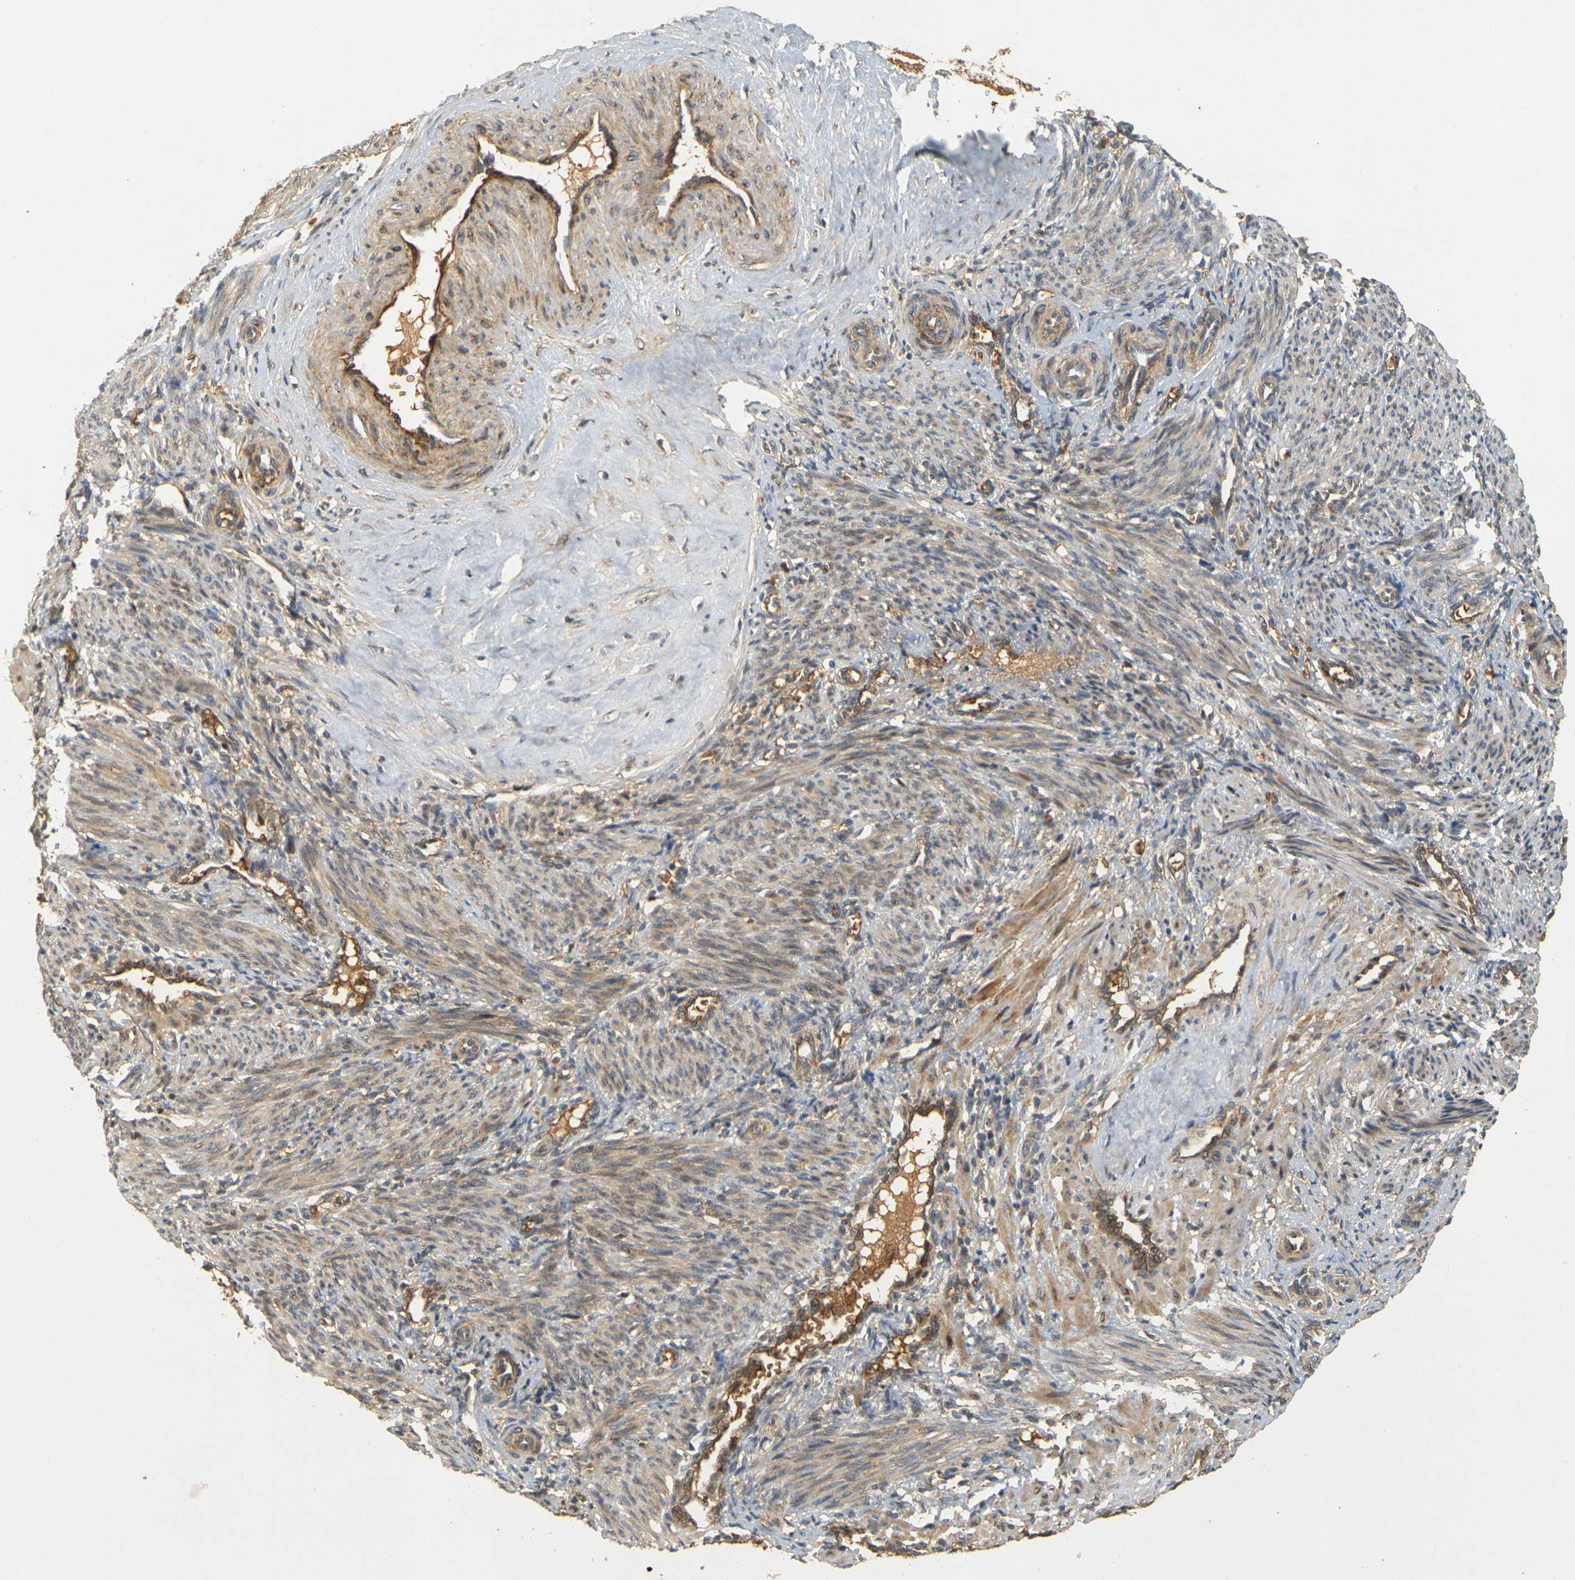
{"staining": {"intensity": "weak", "quantity": ">75%", "location": "cytoplasmic/membranous"}, "tissue": "smooth muscle", "cell_type": "Smooth muscle cells", "image_type": "normal", "snomed": [{"axis": "morphology", "description": "Normal tissue, NOS"}, {"axis": "topography", "description": "Endometrium"}], "caption": "Immunohistochemistry (IHC) staining of benign smooth muscle, which displays low levels of weak cytoplasmic/membranous expression in approximately >75% of smooth muscle cells indicating weak cytoplasmic/membranous protein positivity. The staining was performed using DAB (brown) for protein detection and nuclei were counterstained in hematoxylin (blue).", "gene": "MEGF9", "patient": {"sex": "female", "age": 33}}